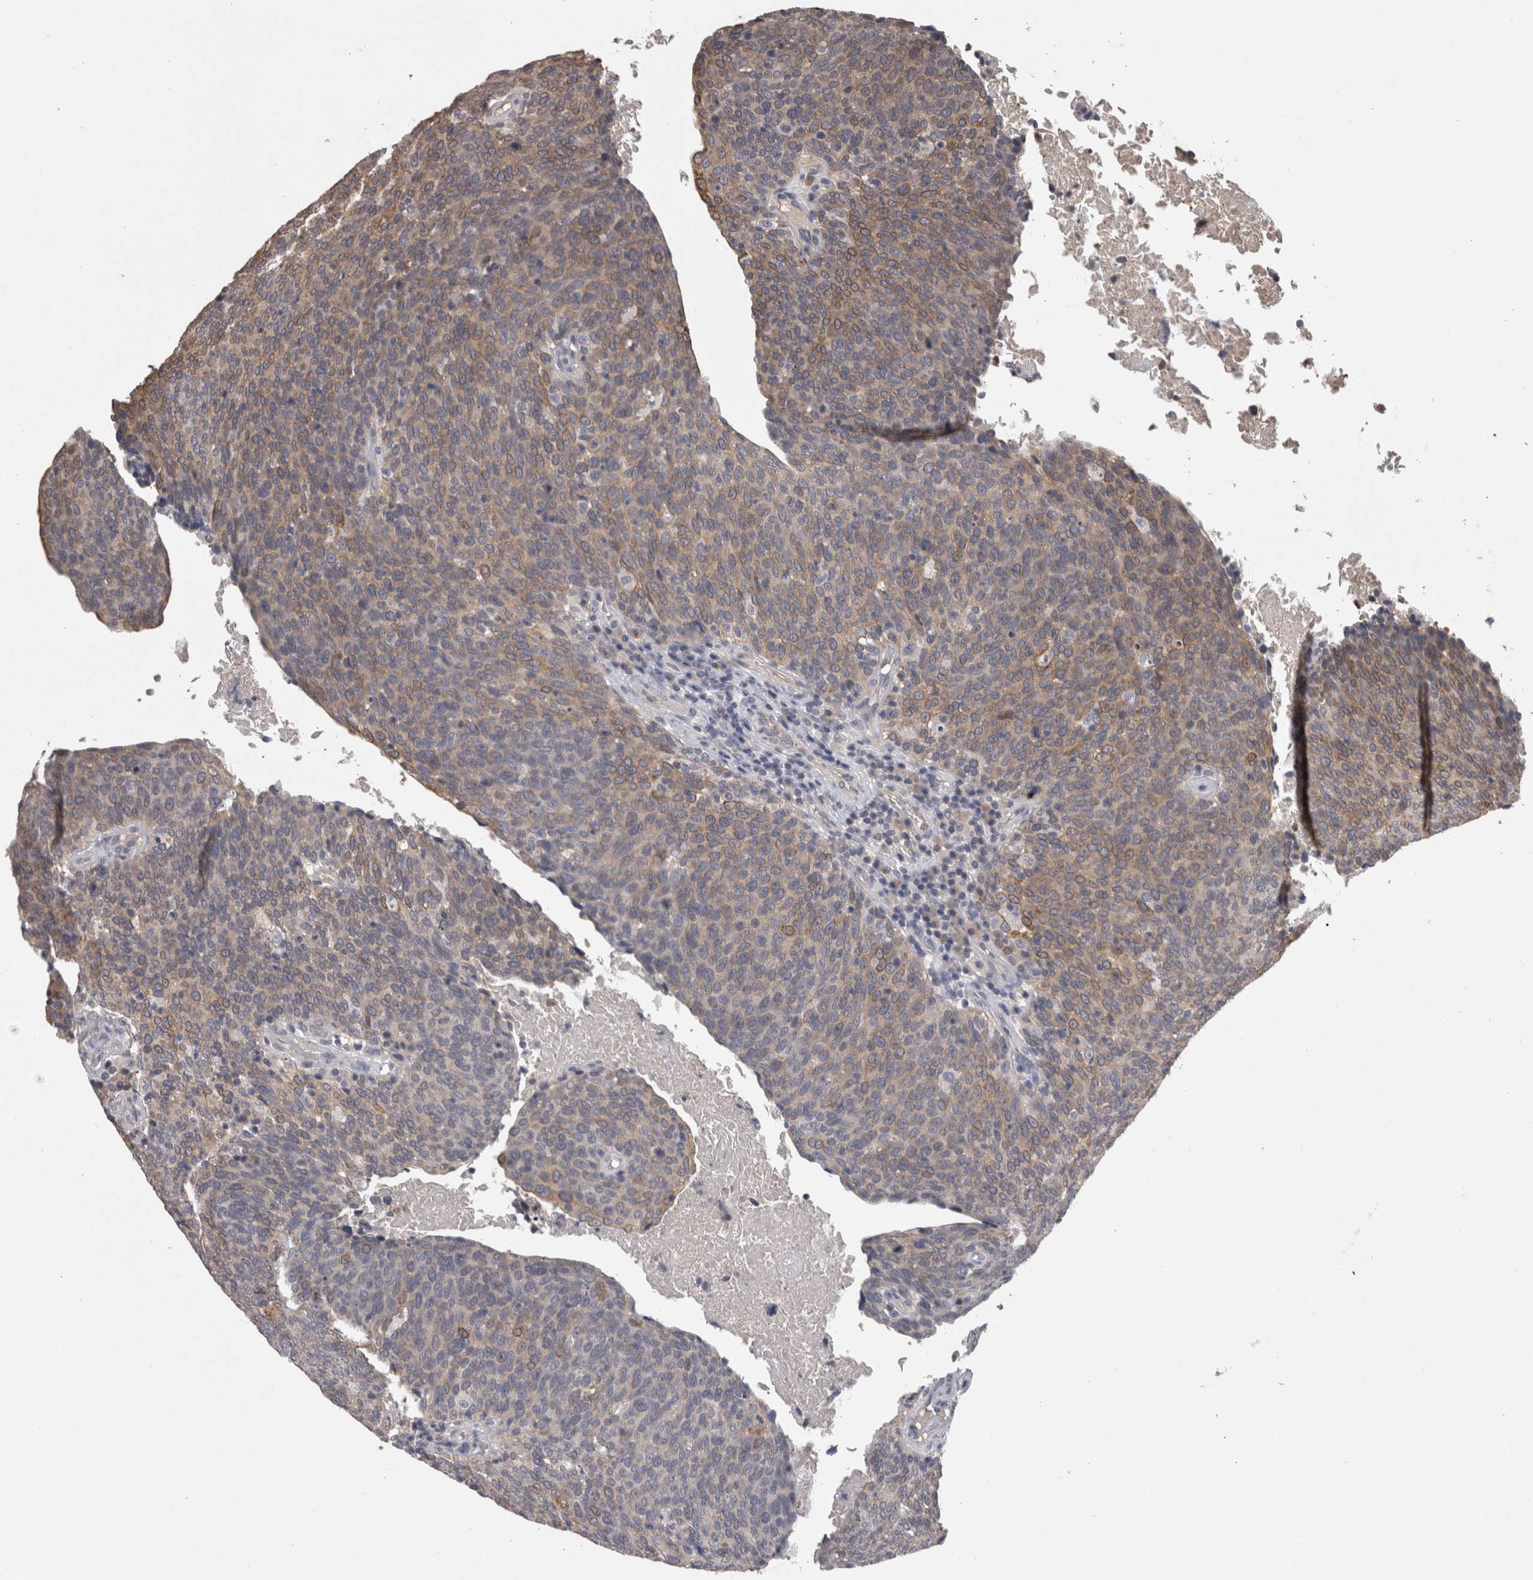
{"staining": {"intensity": "moderate", "quantity": ">75%", "location": "cytoplasmic/membranous"}, "tissue": "head and neck cancer", "cell_type": "Tumor cells", "image_type": "cancer", "snomed": [{"axis": "morphology", "description": "Squamous cell carcinoma, NOS"}, {"axis": "morphology", "description": "Squamous cell carcinoma, metastatic, NOS"}, {"axis": "topography", "description": "Lymph node"}, {"axis": "topography", "description": "Head-Neck"}], "caption": "Moderate cytoplasmic/membranous protein expression is present in approximately >75% of tumor cells in head and neck metastatic squamous cell carcinoma.", "gene": "PON3", "patient": {"sex": "male", "age": 62}}